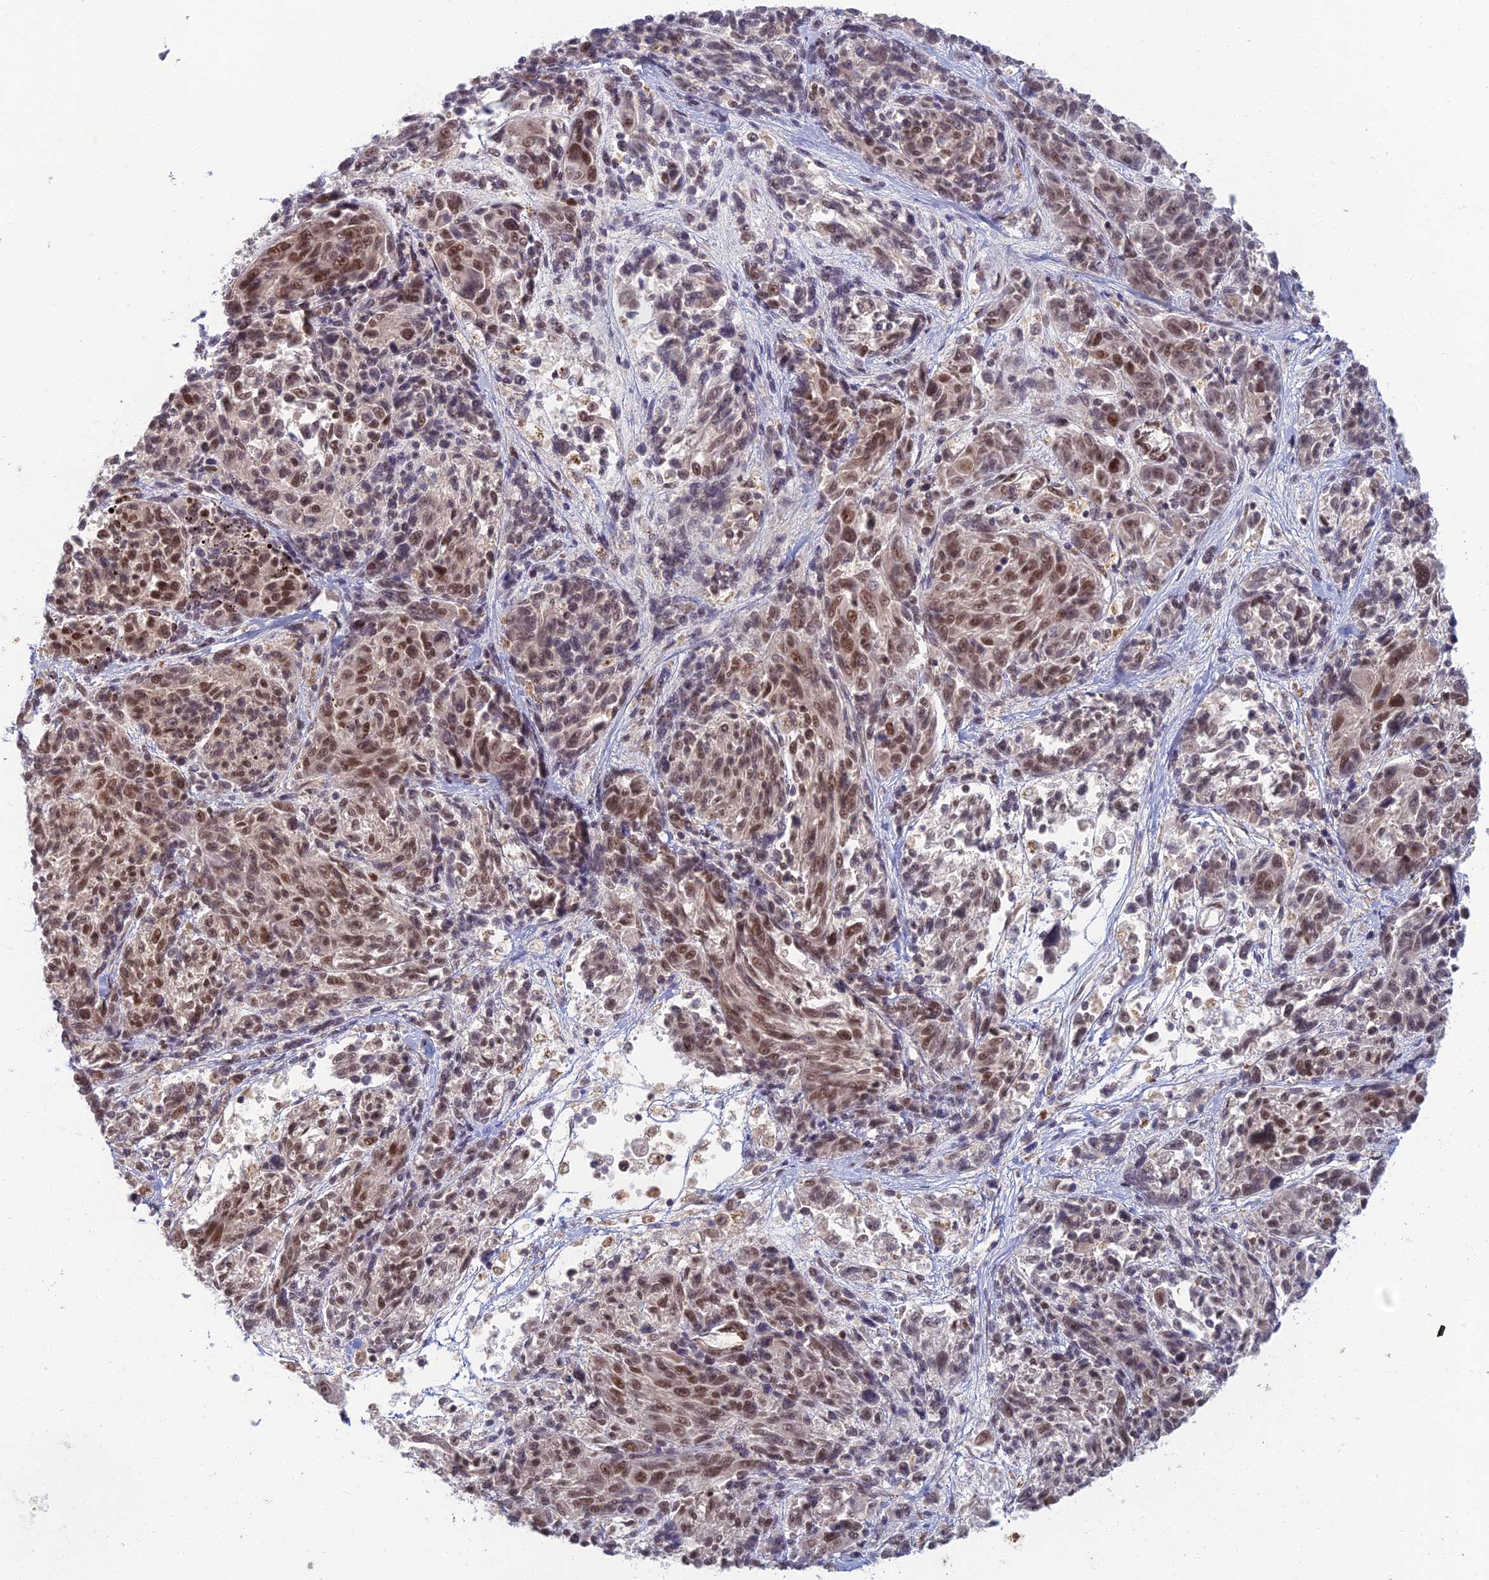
{"staining": {"intensity": "moderate", "quantity": "25%-75%", "location": "nuclear"}, "tissue": "melanoma", "cell_type": "Tumor cells", "image_type": "cancer", "snomed": [{"axis": "morphology", "description": "Malignant melanoma, NOS"}, {"axis": "topography", "description": "Skin"}], "caption": "IHC photomicrograph of human malignant melanoma stained for a protein (brown), which exhibits medium levels of moderate nuclear expression in about 25%-75% of tumor cells.", "gene": "TCEA2", "patient": {"sex": "male", "age": 53}}